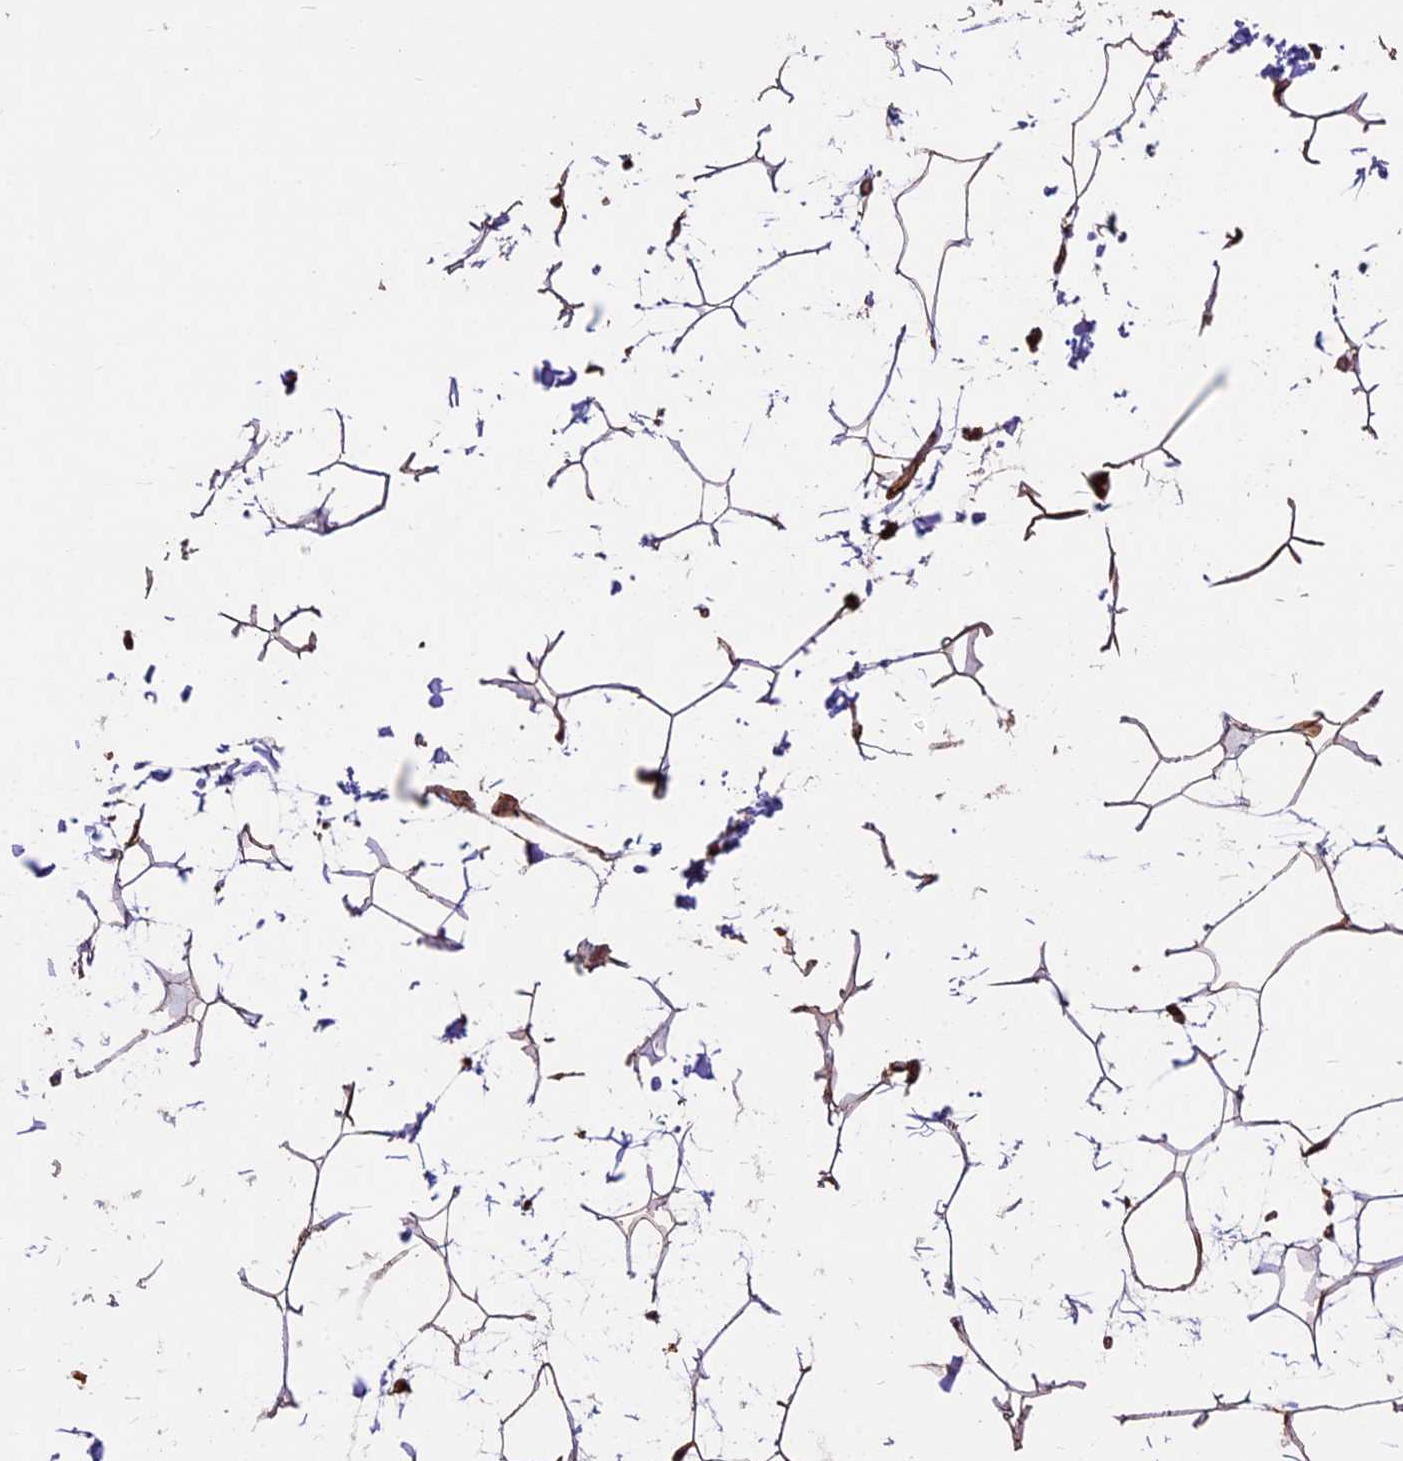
{"staining": {"intensity": "moderate", "quantity": ">75%", "location": "cytoplasmic/membranous"}, "tissue": "adipose tissue", "cell_type": "Adipocytes", "image_type": "normal", "snomed": [{"axis": "morphology", "description": "Normal tissue, NOS"}, {"axis": "topography", "description": "Gallbladder"}, {"axis": "topography", "description": "Peripheral nerve tissue"}], "caption": "Immunohistochemistry (IHC) image of benign human adipose tissue stained for a protein (brown), which displays medium levels of moderate cytoplasmic/membranous staining in approximately >75% of adipocytes.", "gene": "KARS1", "patient": {"sex": "male", "age": 38}}